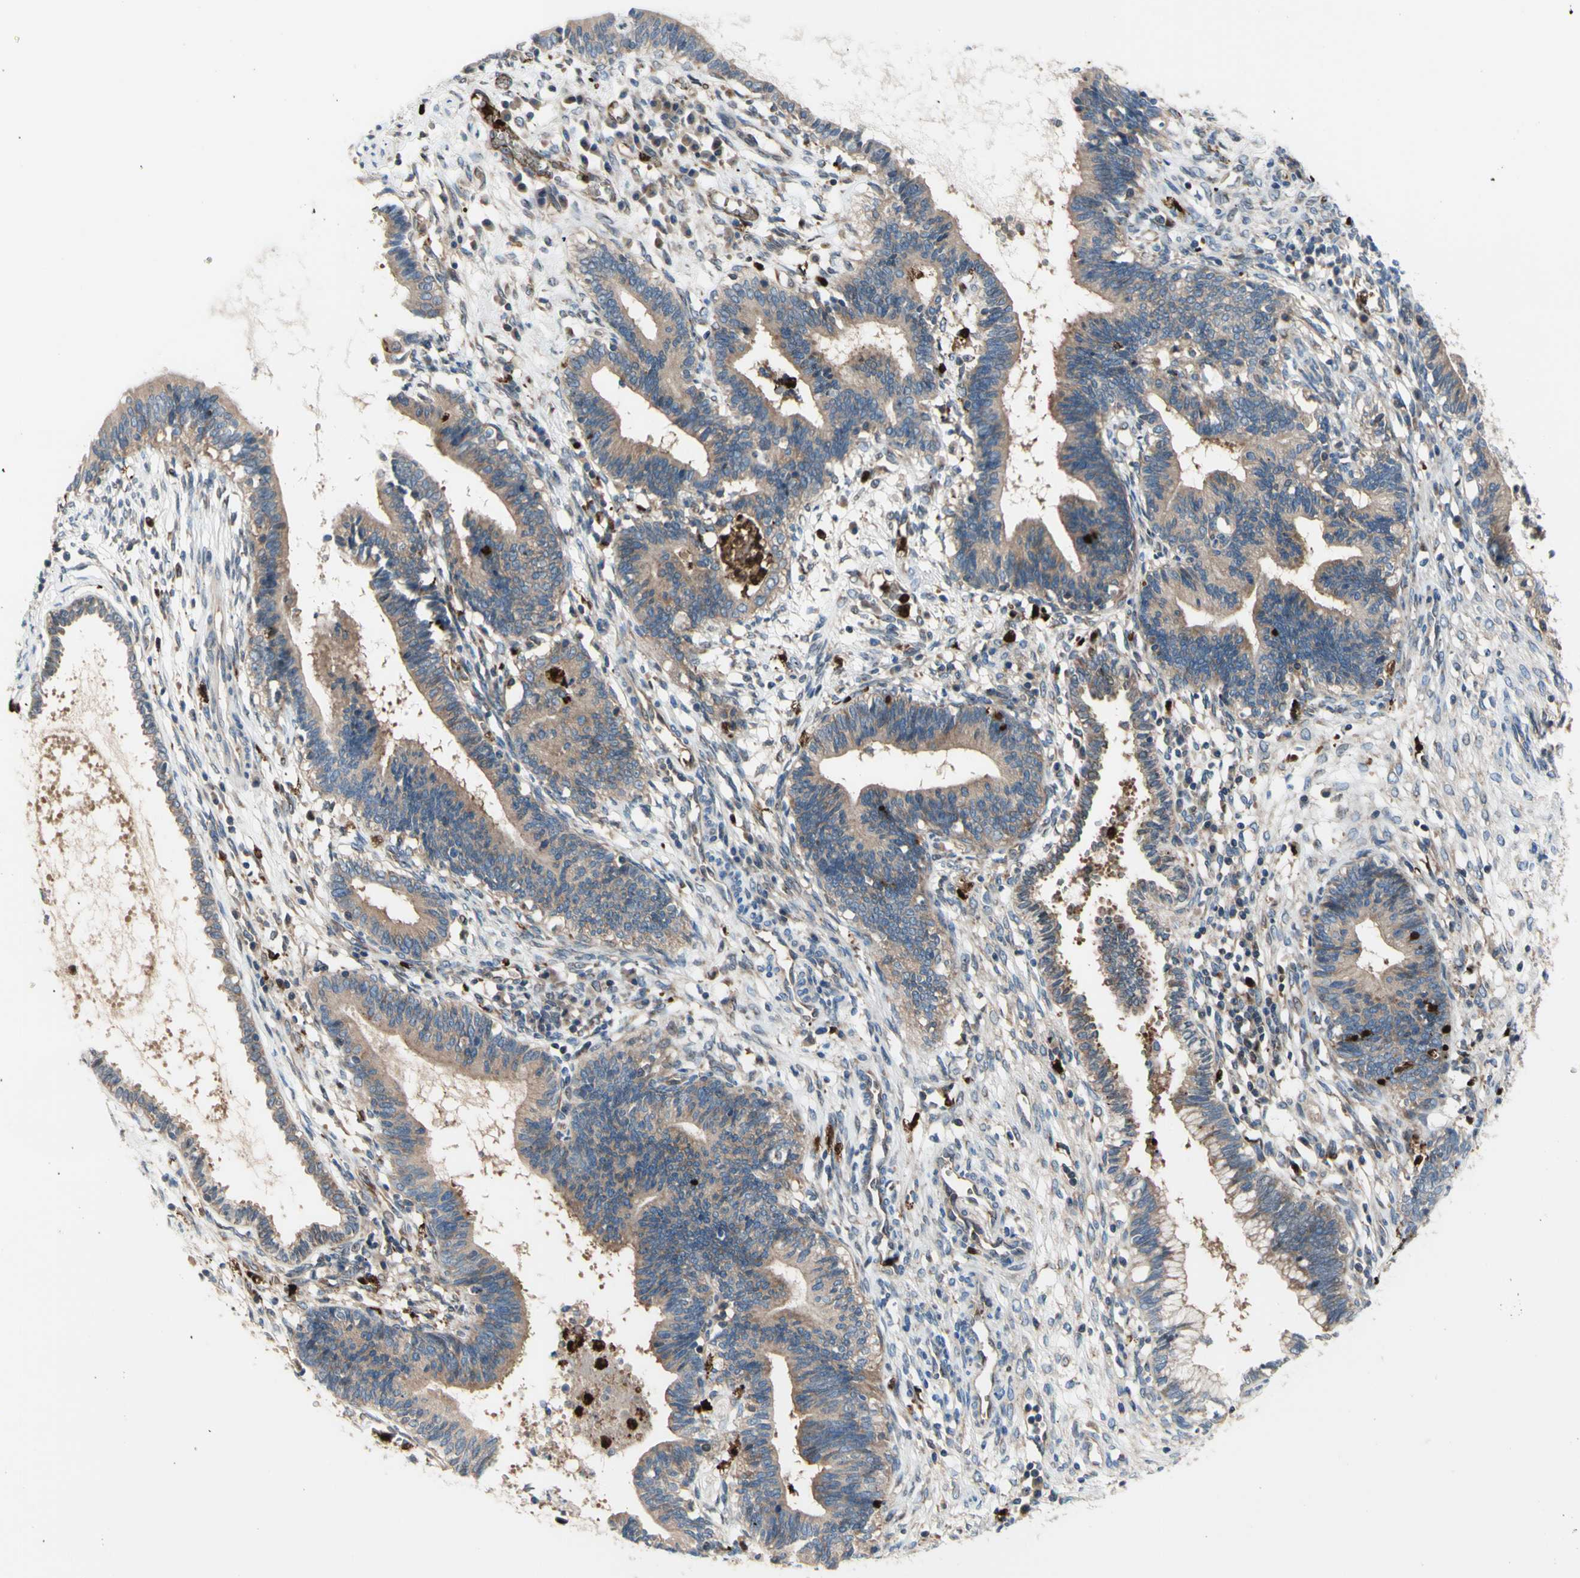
{"staining": {"intensity": "moderate", "quantity": "25%-75%", "location": "cytoplasmic/membranous"}, "tissue": "cervical cancer", "cell_type": "Tumor cells", "image_type": "cancer", "snomed": [{"axis": "morphology", "description": "Adenocarcinoma, NOS"}, {"axis": "topography", "description": "Cervix"}], "caption": "Immunohistochemical staining of cervical cancer reveals medium levels of moderate cytoplasmic/membranous protein expression in approximately 25%-75% of tumor cells.", "gene": "USP9X", "patient": {"sex": "female", "age": 44}}